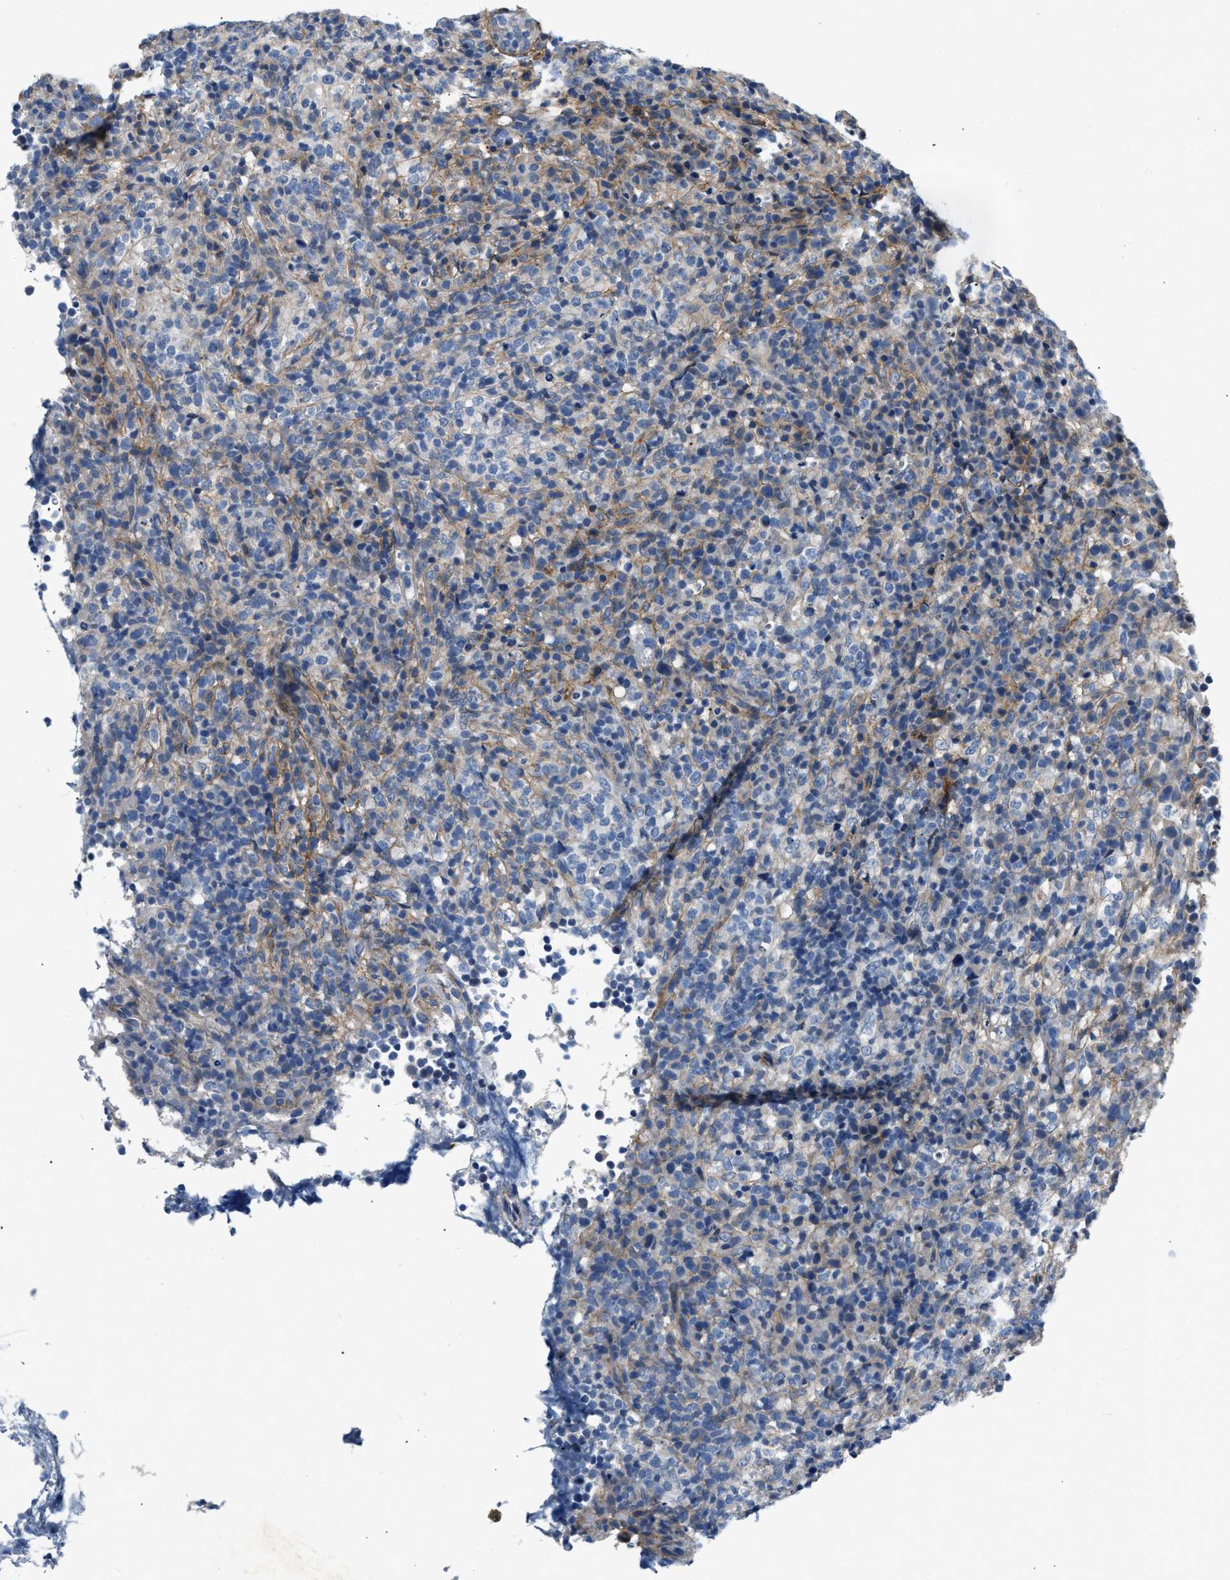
{"staining": {"intensity": "negative", "quantity": "none", "location": "none"}, "tissue": "lymphoma", "cell_type": "Tumor cells", "image_type": "cancer", "snomed": [{"axis": "morphology", "description": "Malignant lymphoma, non-Hodgkin's type, High grade"}, {"axis": "topography", "description": "Lymph node"}], "caption": "Immunohistochemistry of human lymphoma displays no expression in tumor cells.", "gene": "PDGFRA", "patient": {"sex": "female", "age": 76}}